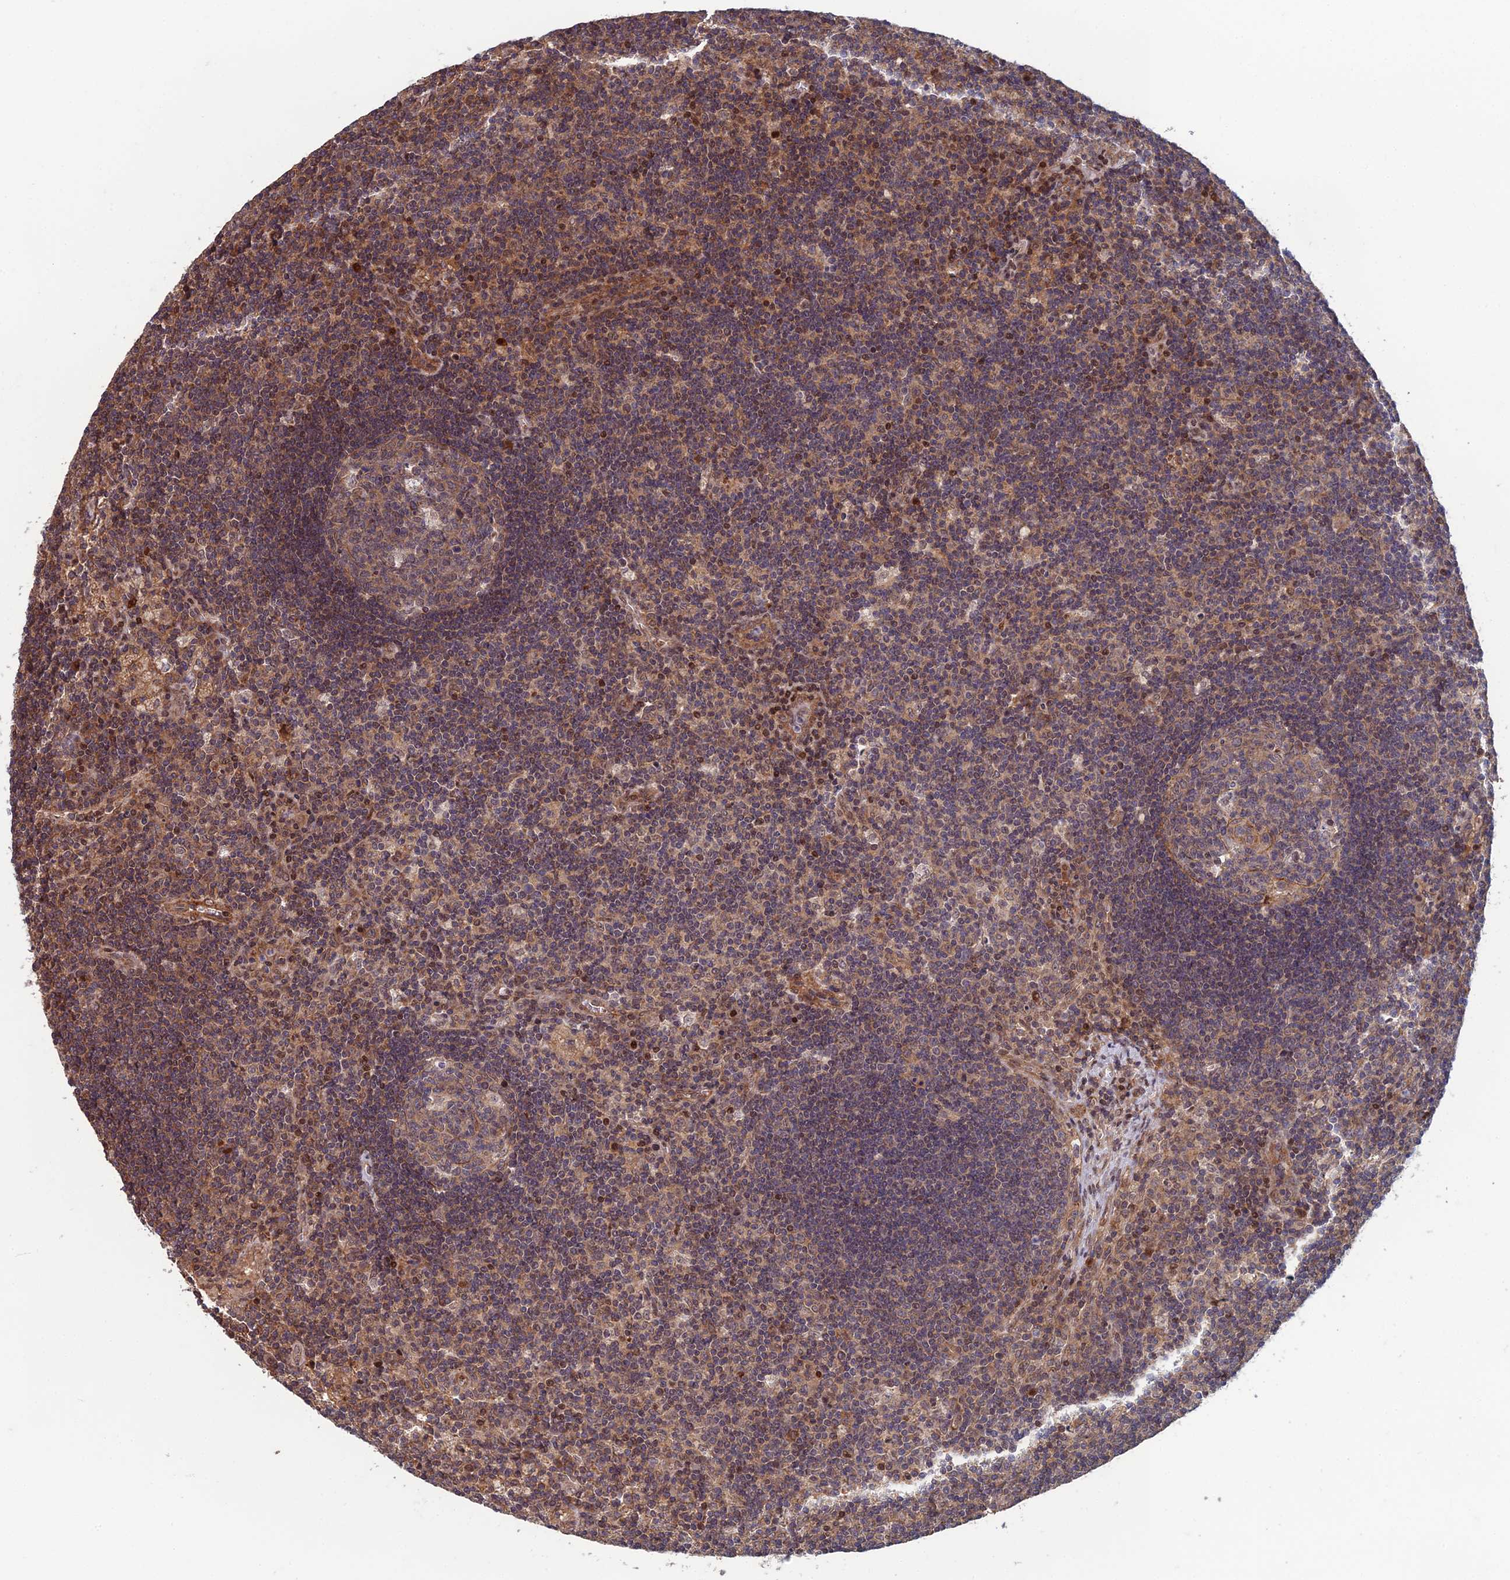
{"staining": {"intensity": "moderate", "quantity": "<25%", "location": "cytoplasmic/membranous,nuclear"}, "tissue": "lymph node", "cell_type": "Germinal center cells", "image_type": "normal", "snomed": [{"axis": "morphology", "description": "Normal tissue, NOS"}, {"axis": "topography", "description": "Lymph node"}], "caption": "Benign lymph node was stained to show a protein in brown. There is low levels of moderate cytoplasmic/membranous,nuclear staining in about <25% of germinal center cells.", "gene": "CCDC183", "patient": {"sex": "male", "age": 58}}